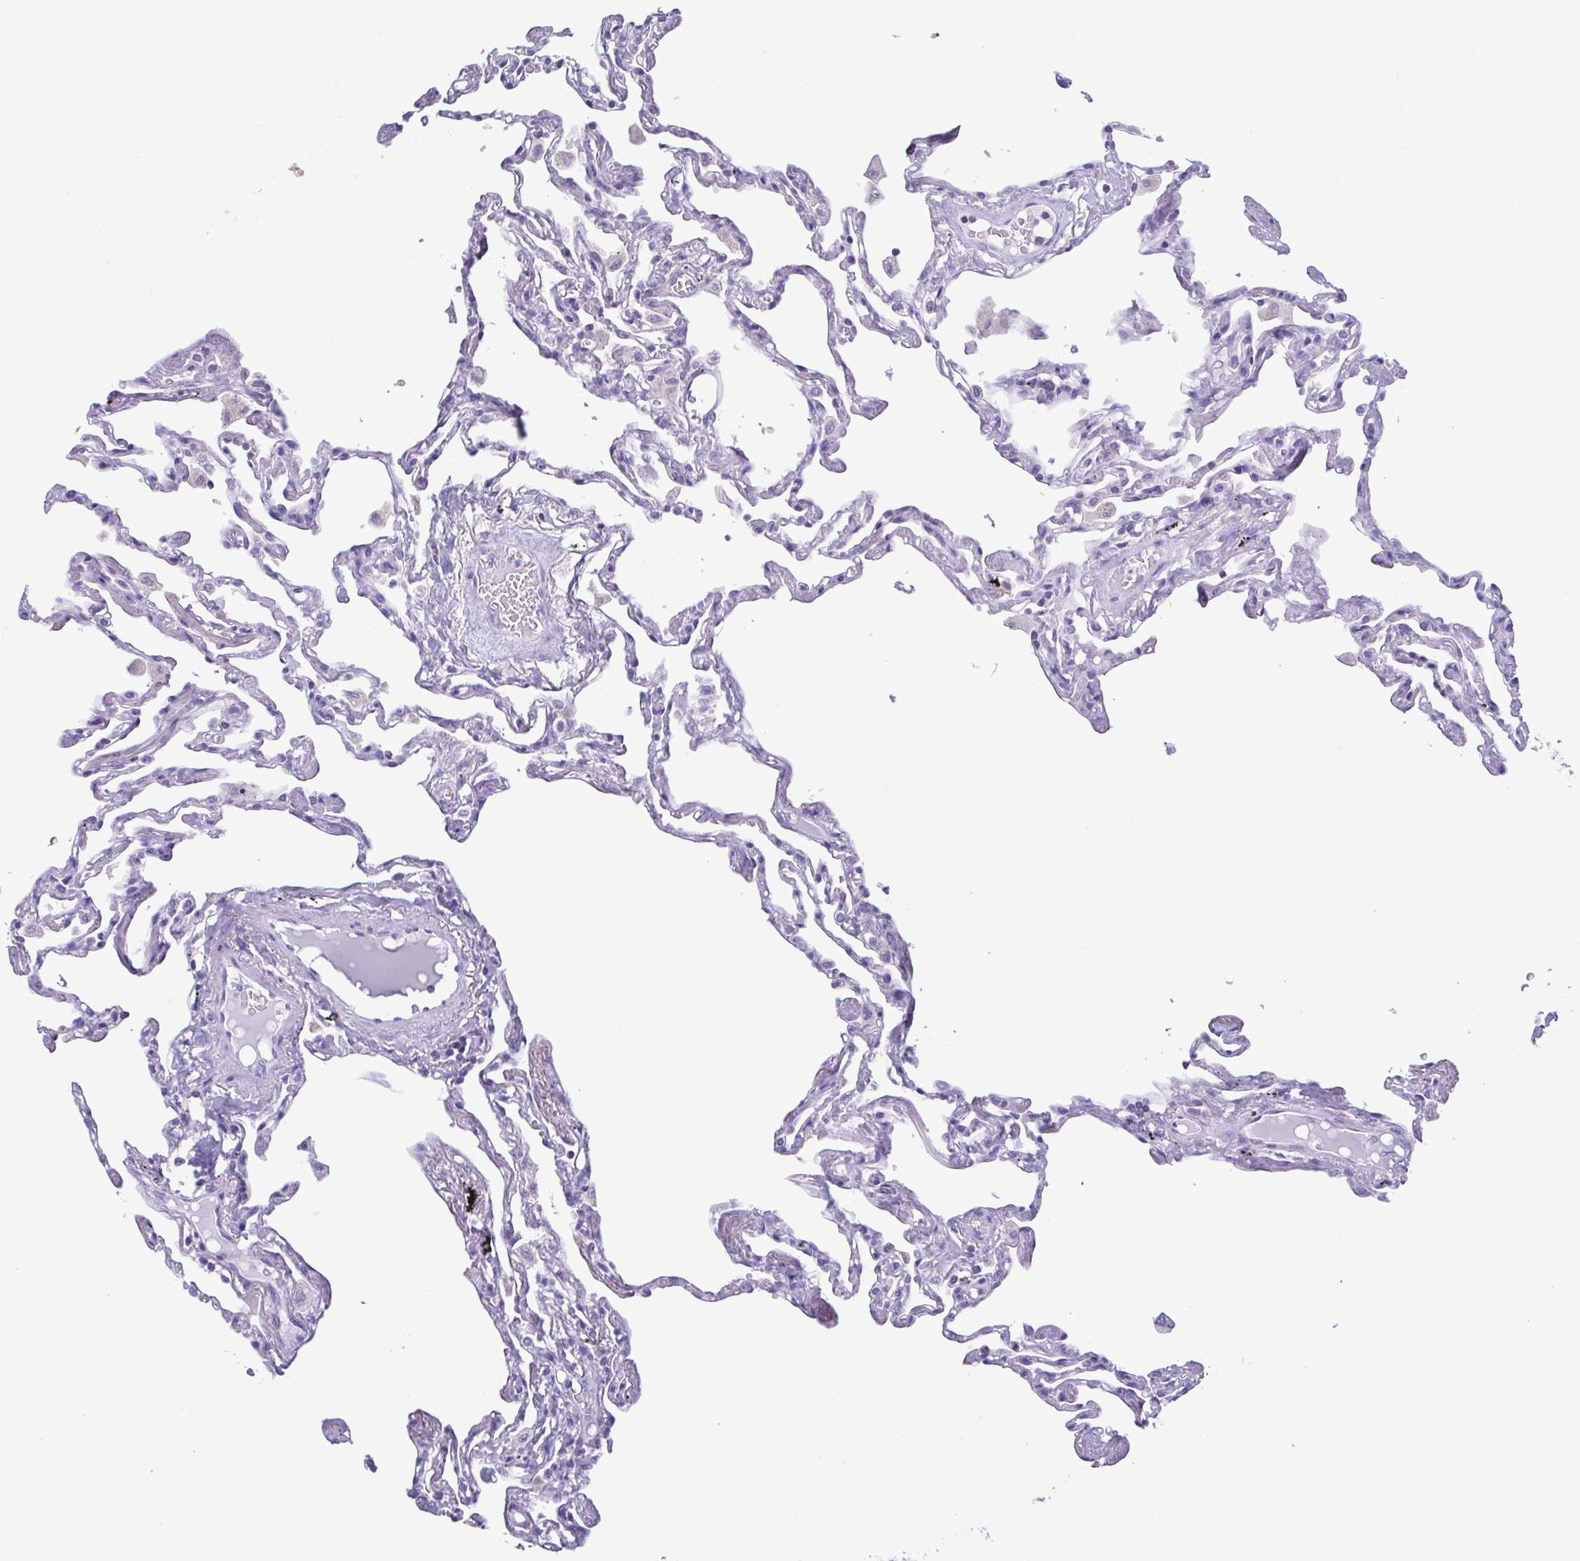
{"staining": {"intensity": "negative", "quantity": "none", "location": "none"}, "tissue": "lung", "cell_type": "Alveolar cells", "image_type": "normal", "snomed": [{"axis": "morphology", "description": "Normal tissue, NOS"}, {"axis": "topography", "description": "Lung"}], "caption": "Image shows no significant protein expression in alveolar cells of benign lung.", "gene": "TNNI3", "patient": {"sex": "female", "age": 67}}